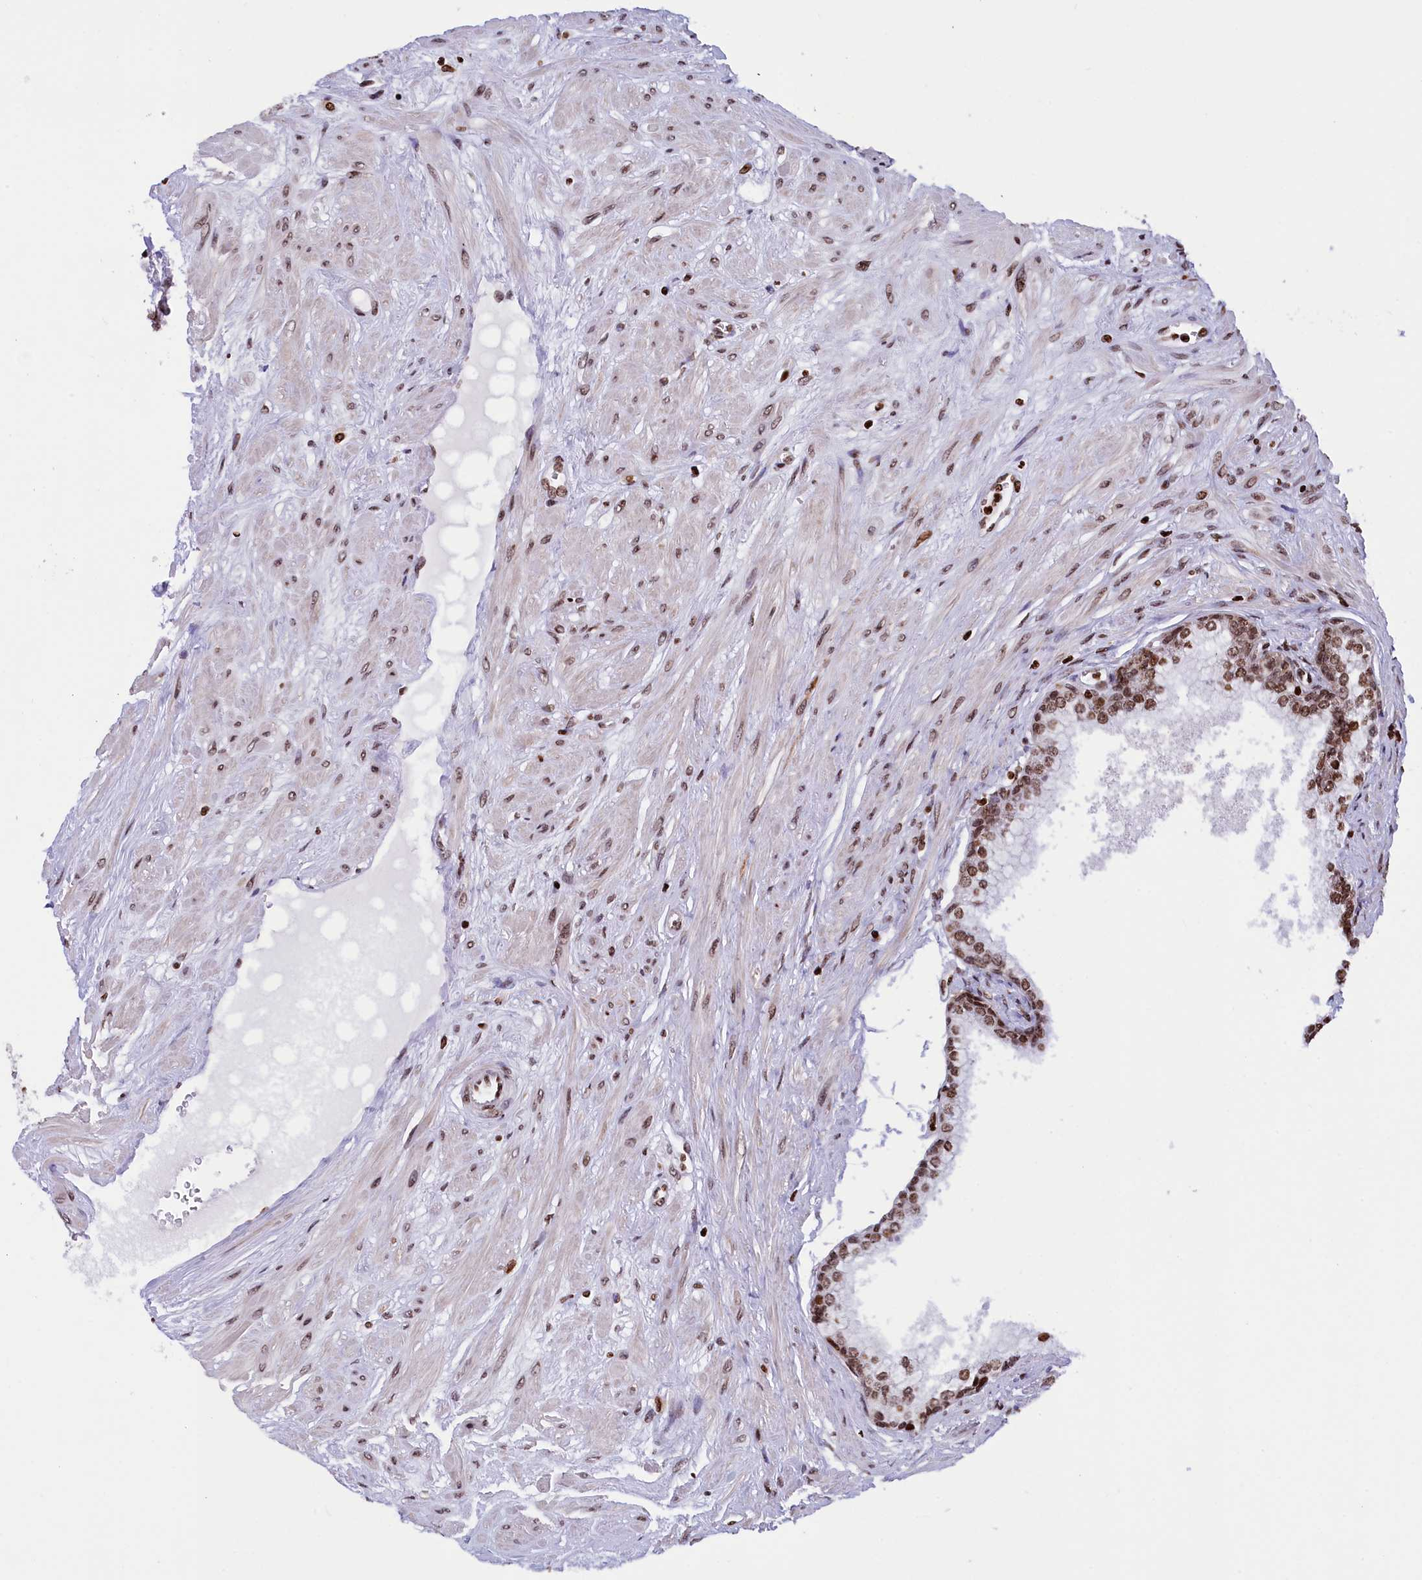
{"staining": {"intensity": "moderate", "quantity": ">75%", "location": "nuclear"}, "tissue": "prostate", "cell_type": "Glandular cells", "image_type": "normal", "snomed": [{"axis": "morphology", "description": "Normal tissue, NOS"}, {"axis": "topography", "description": "Prostate"}], "caption": "A micrograph of prostate stained for a protein reveals moderate nuclear brown staining in glandular cells.", "gene": "TIMM29", "patient": {"sex": "male", "age": 60}}